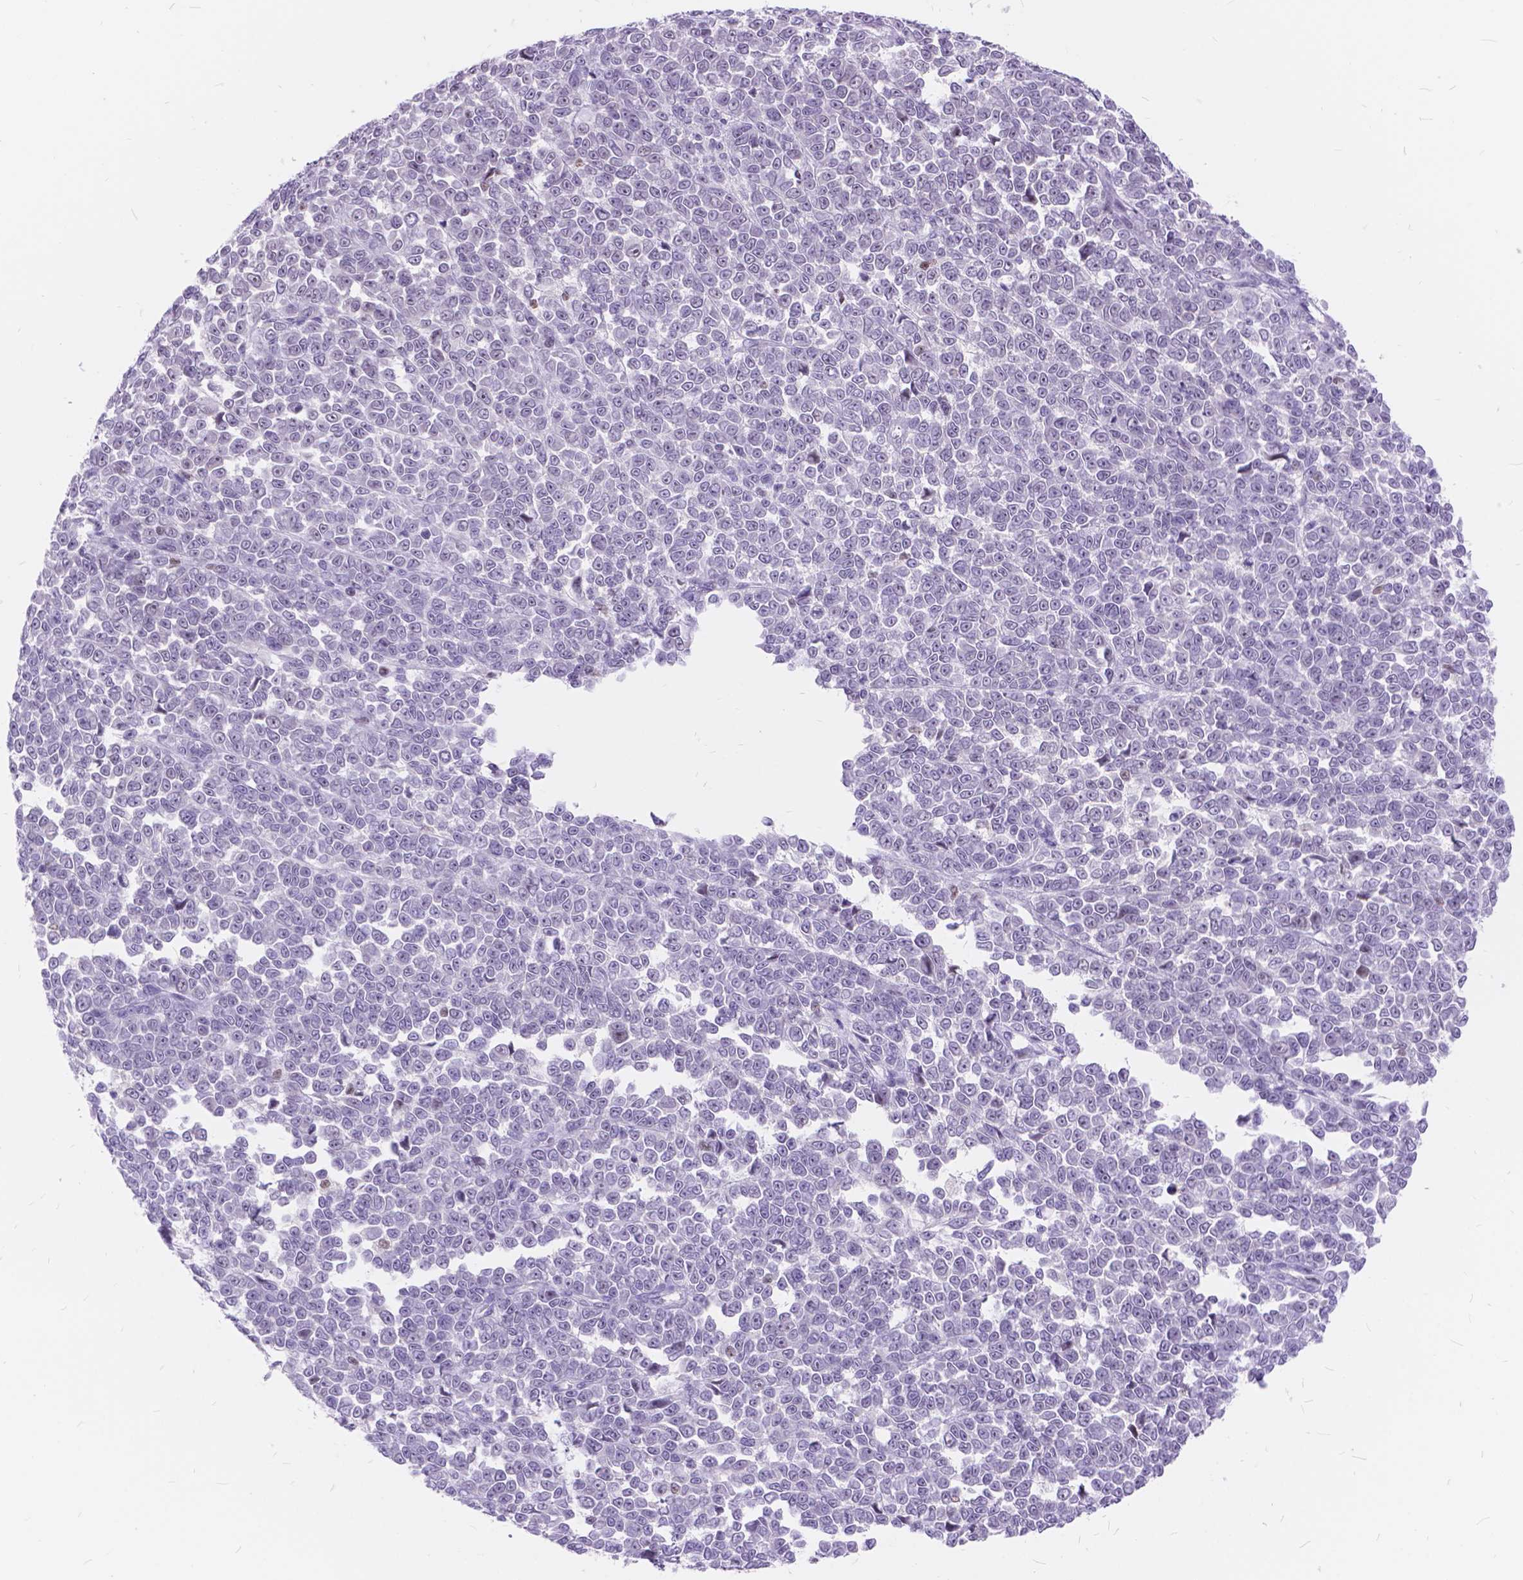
{"staining": {"intensity": "negative", "quantity": "none", "location": "none"}, "tissue": "melanoma", "cell_type": "Tumor cells", "image_type": "cancer", "snomed": [{"axis": "morphology", "description": "Malignant melanoma, NOS"}, {"axis": "topography", "description": "Skin"}], "caption": "Immunohistochemistry of human melanoma reveals no positivity in tumor cells. The staining is performed using DAB (3,3'-diaminobenzidine) brown chromogen with nuclei counter-stained in using hematoxylin.", "gene": "MAN2C1", "patient": {"sex": "female", "age": 95}}